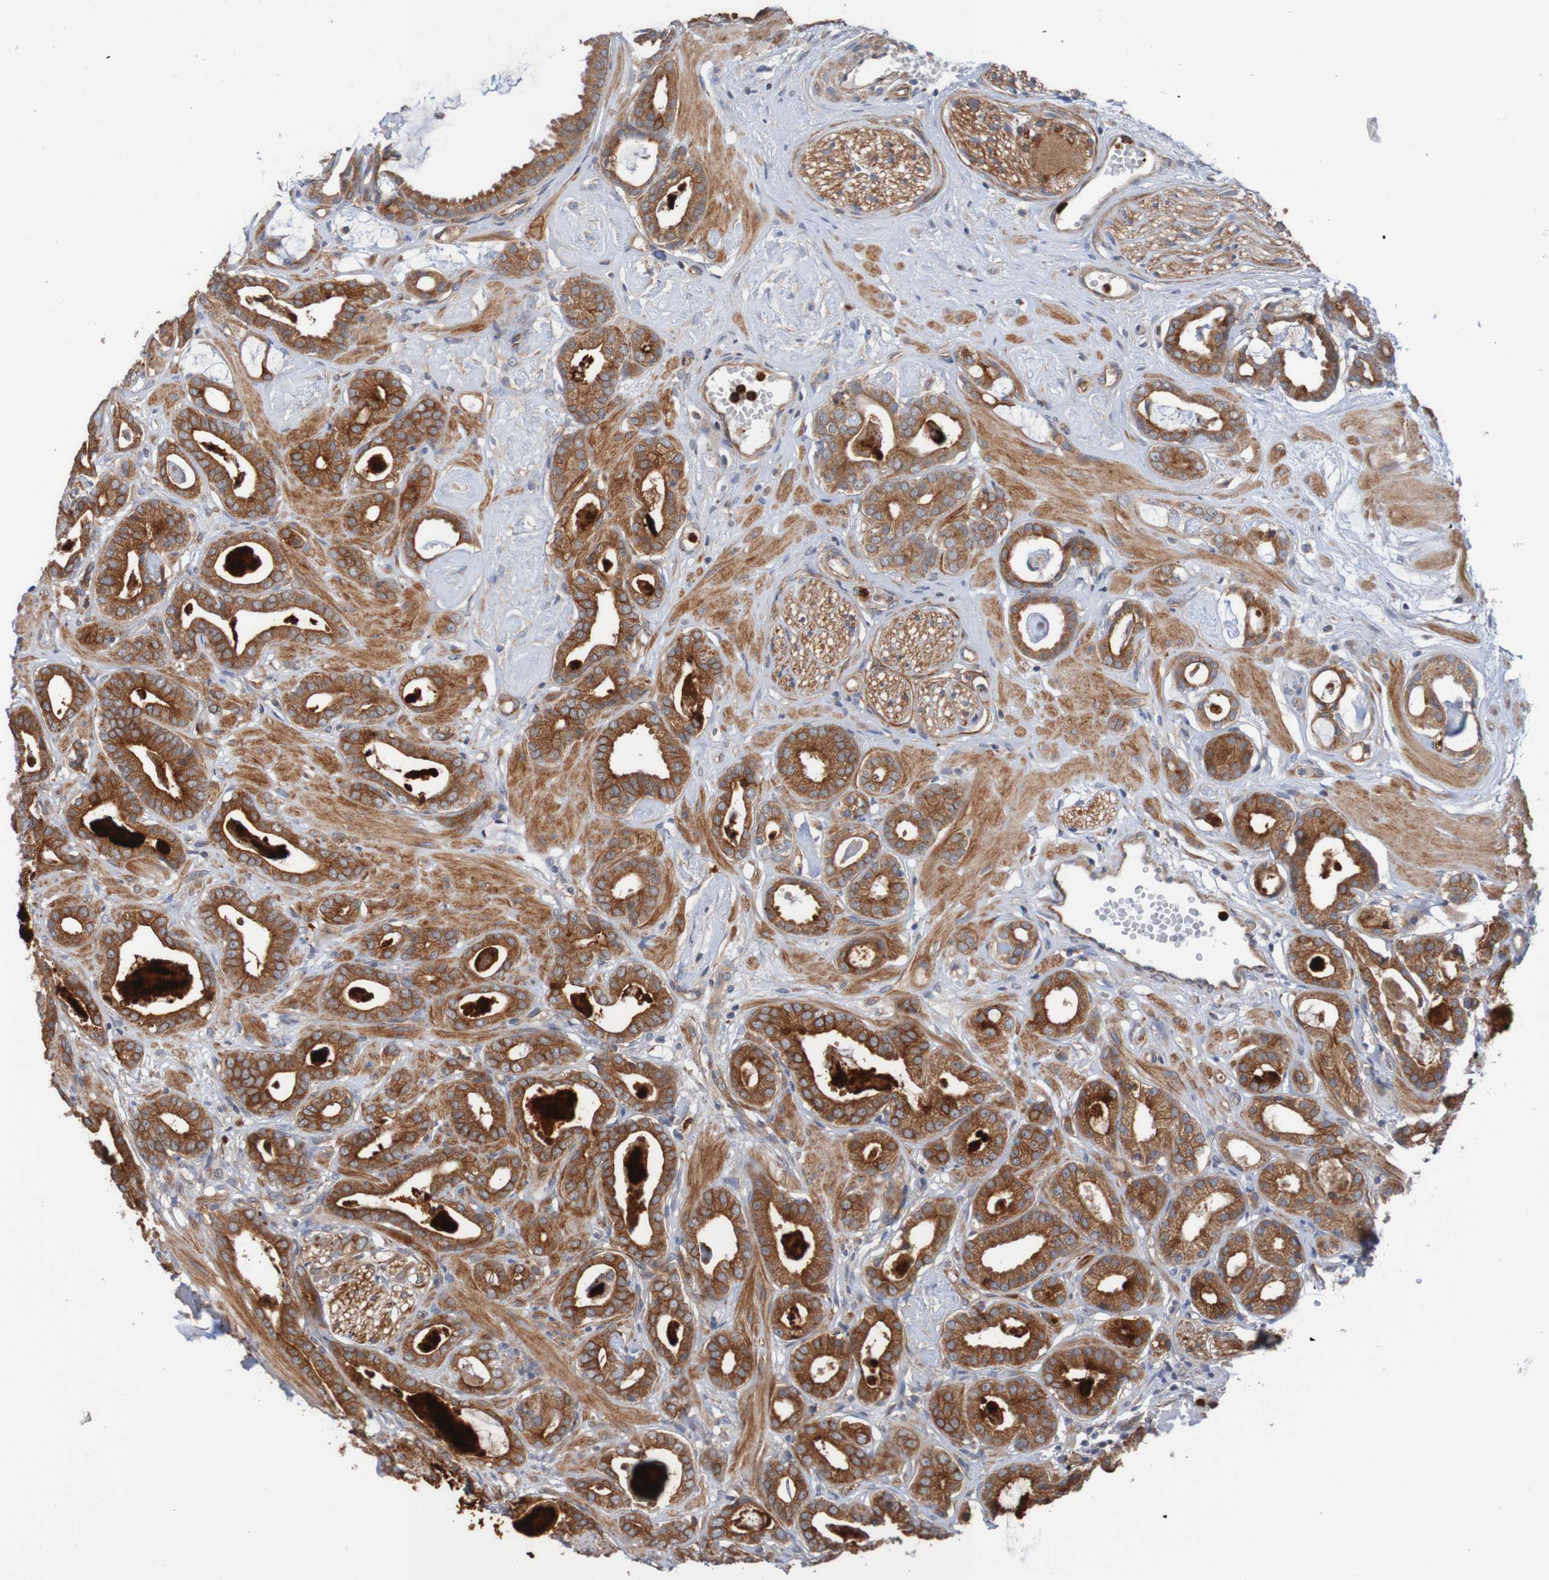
{"staining": {"intensity": "strong", "quantity": ">75%", "location": "cytoplasmic/membranous"}, "tissue": "prostate cancer", "cell_type": "Tumor cells", "image_type": "cancer", "snomed": [{"axis": "morphology", "description": "Adenocarcinoma, Low grade"}, {"axis": "topography", "description": "Prostate"}], "caption": "Protein expression by IHC demonstrates strong cytoplasmic/membranous expression in about >75% of tumor cells in prostate cancer. (IHC, brightfield microscopy, high magnification).", "gene": "ST8SIA6", "patient": {"sex": "male", "age": 53}}